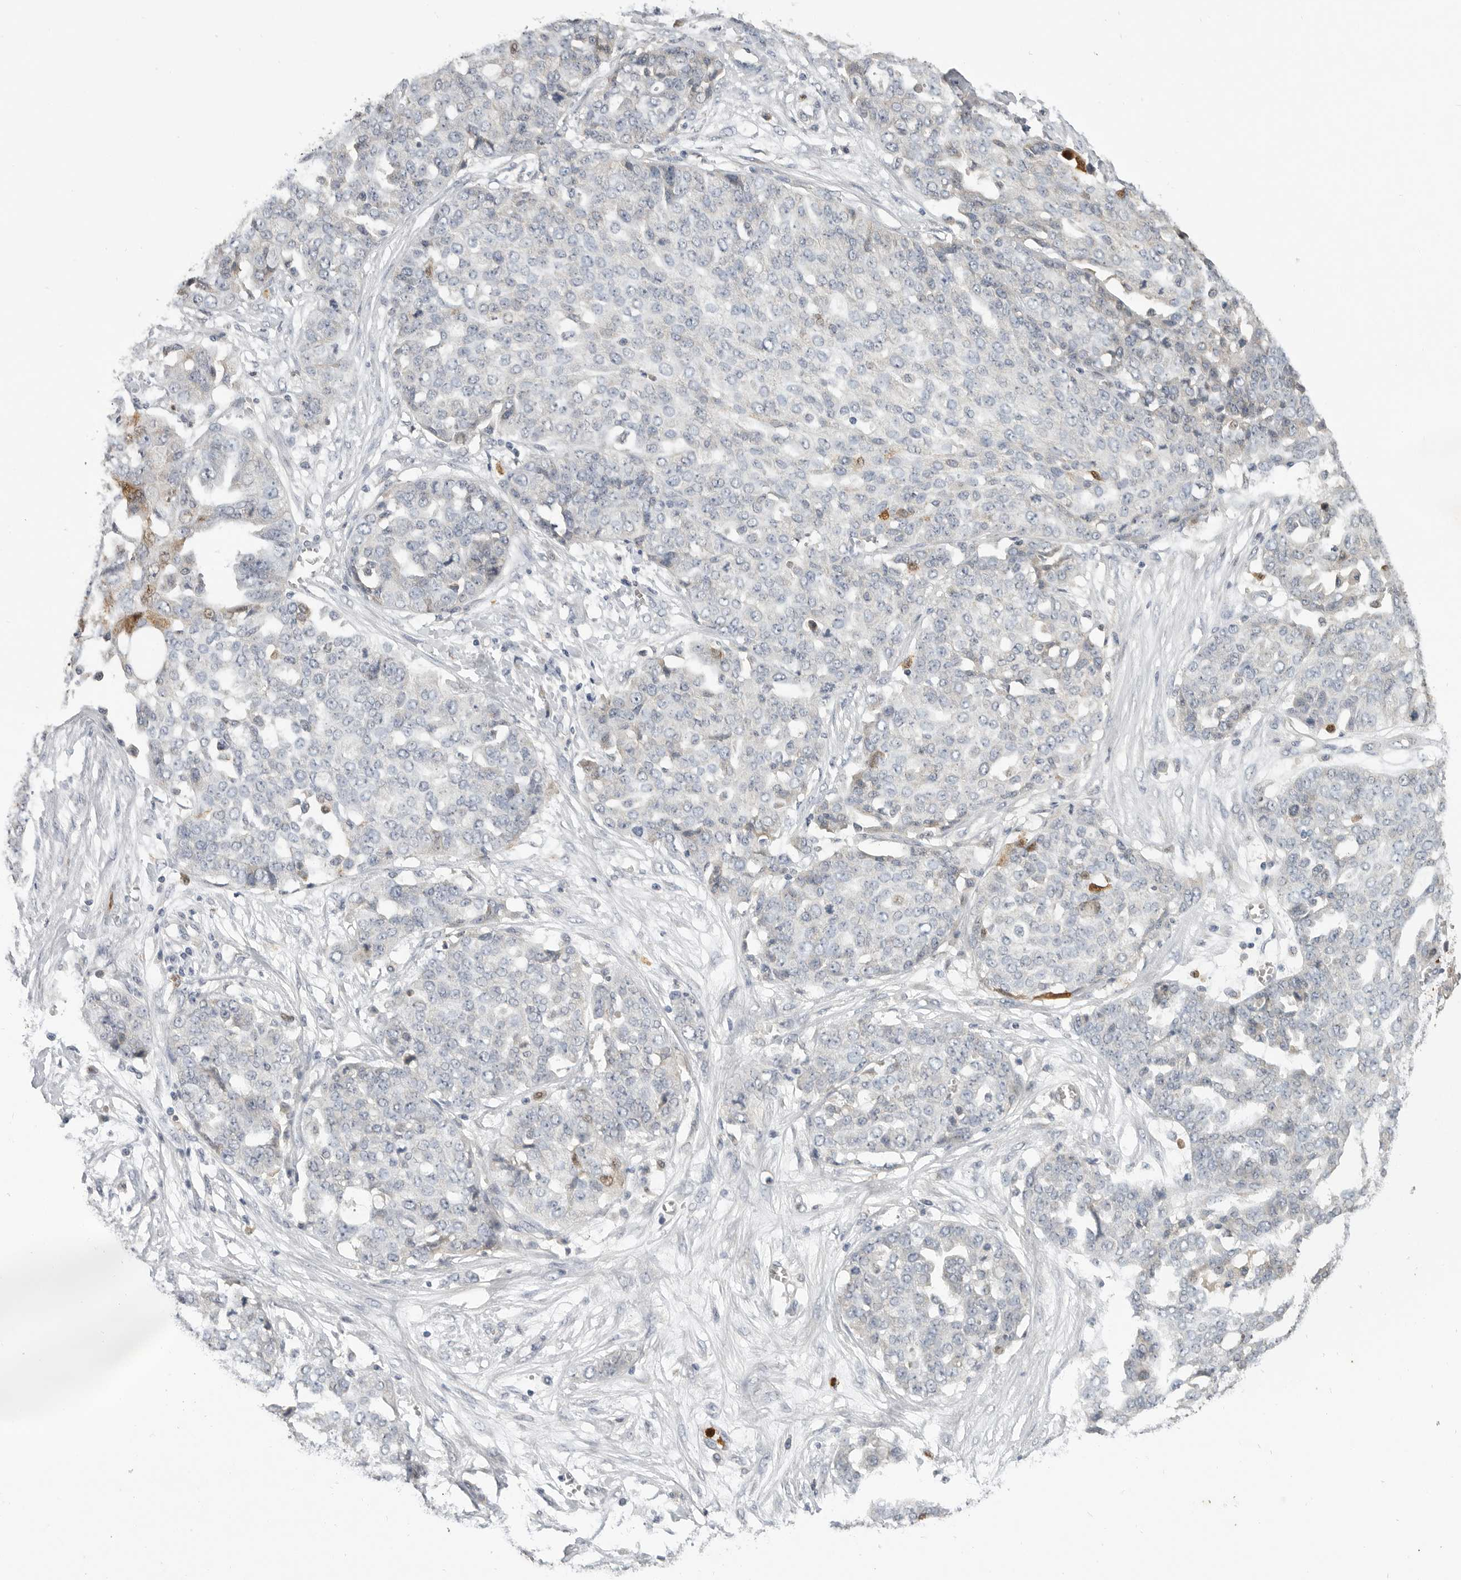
{"staining": {"intensity": "negative", "quantity": "none", "location": "none"}, "tissue": "ovarian cancer", "cell_type": "Tumor cells", "image_type": "cancer", "snomed": [{"axis": "morphology", "description": "Cystadenocarcinoma, serous, NOS"}, {"axis": "topography", "description": "Soft tissue"}, {"axis": "topography", "description": "Ovary"}], "caption": "Photomicrograph shows no protein positivity in tumor cells of ovarian cancer tissue.", "gene": "LTBR", "patient": {"sex": "female", "age": 57}}